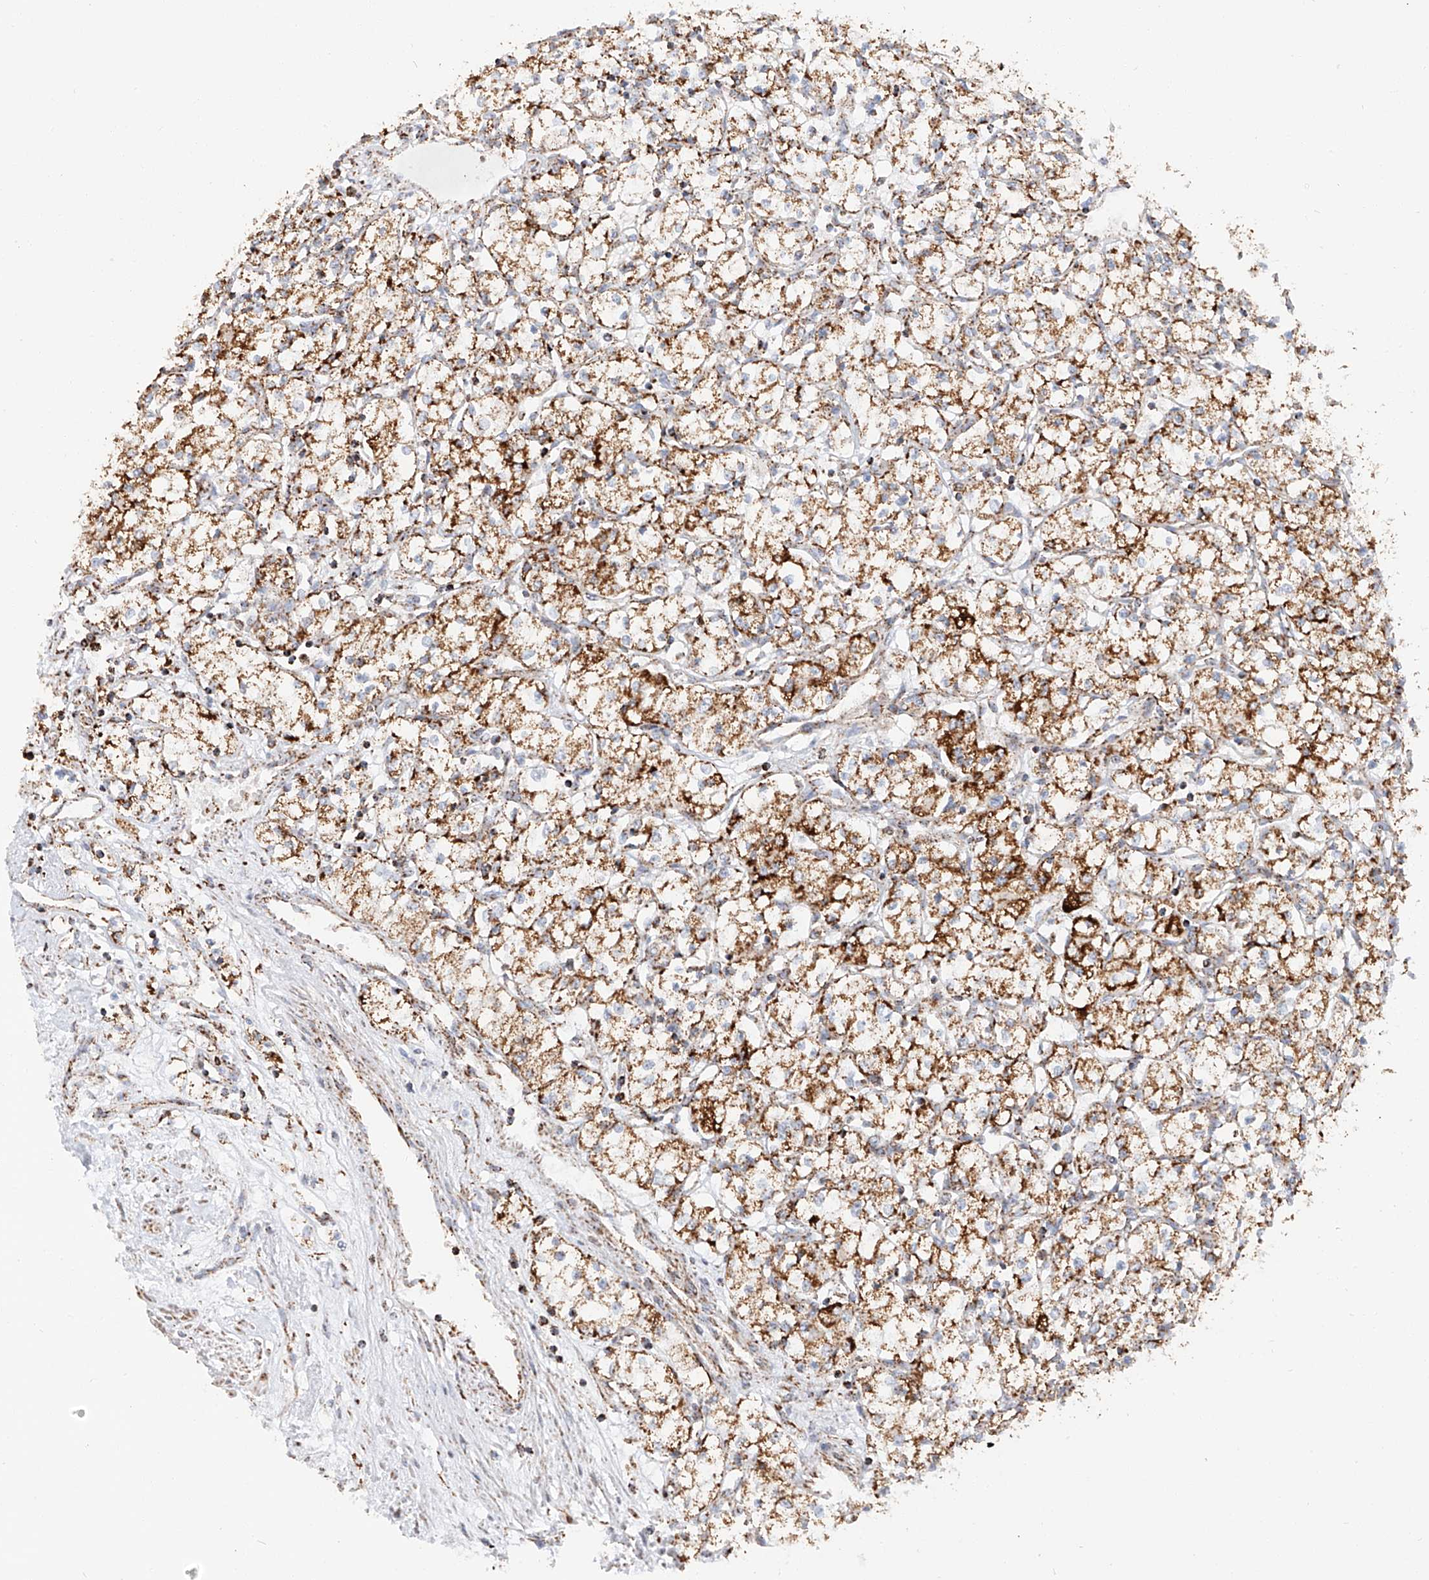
{"staining": {"intensity": "moderate", "quantity": ">75%", "location": "cytoplasmic/membranous"}, "tissue": "renal cancer", "cell_type": "Tumor cells", "image_type": "cancer", "snomed": [{"axis": "morphology", "description": "Adenocarcinoma, NOS"}, {"axis": "topography", "description": "Kidney"}], "caption": "An immunohistochemistry (IHC) histopathology image of neoplastic tissue is shown. Protein staining in brown labels moderate cytoplasmic/membranous positivity in renal cancer (adenocarcinoma) within tumor cells.", "gene": "TTC27", "patient": {"sex": "male", "age": 59}}